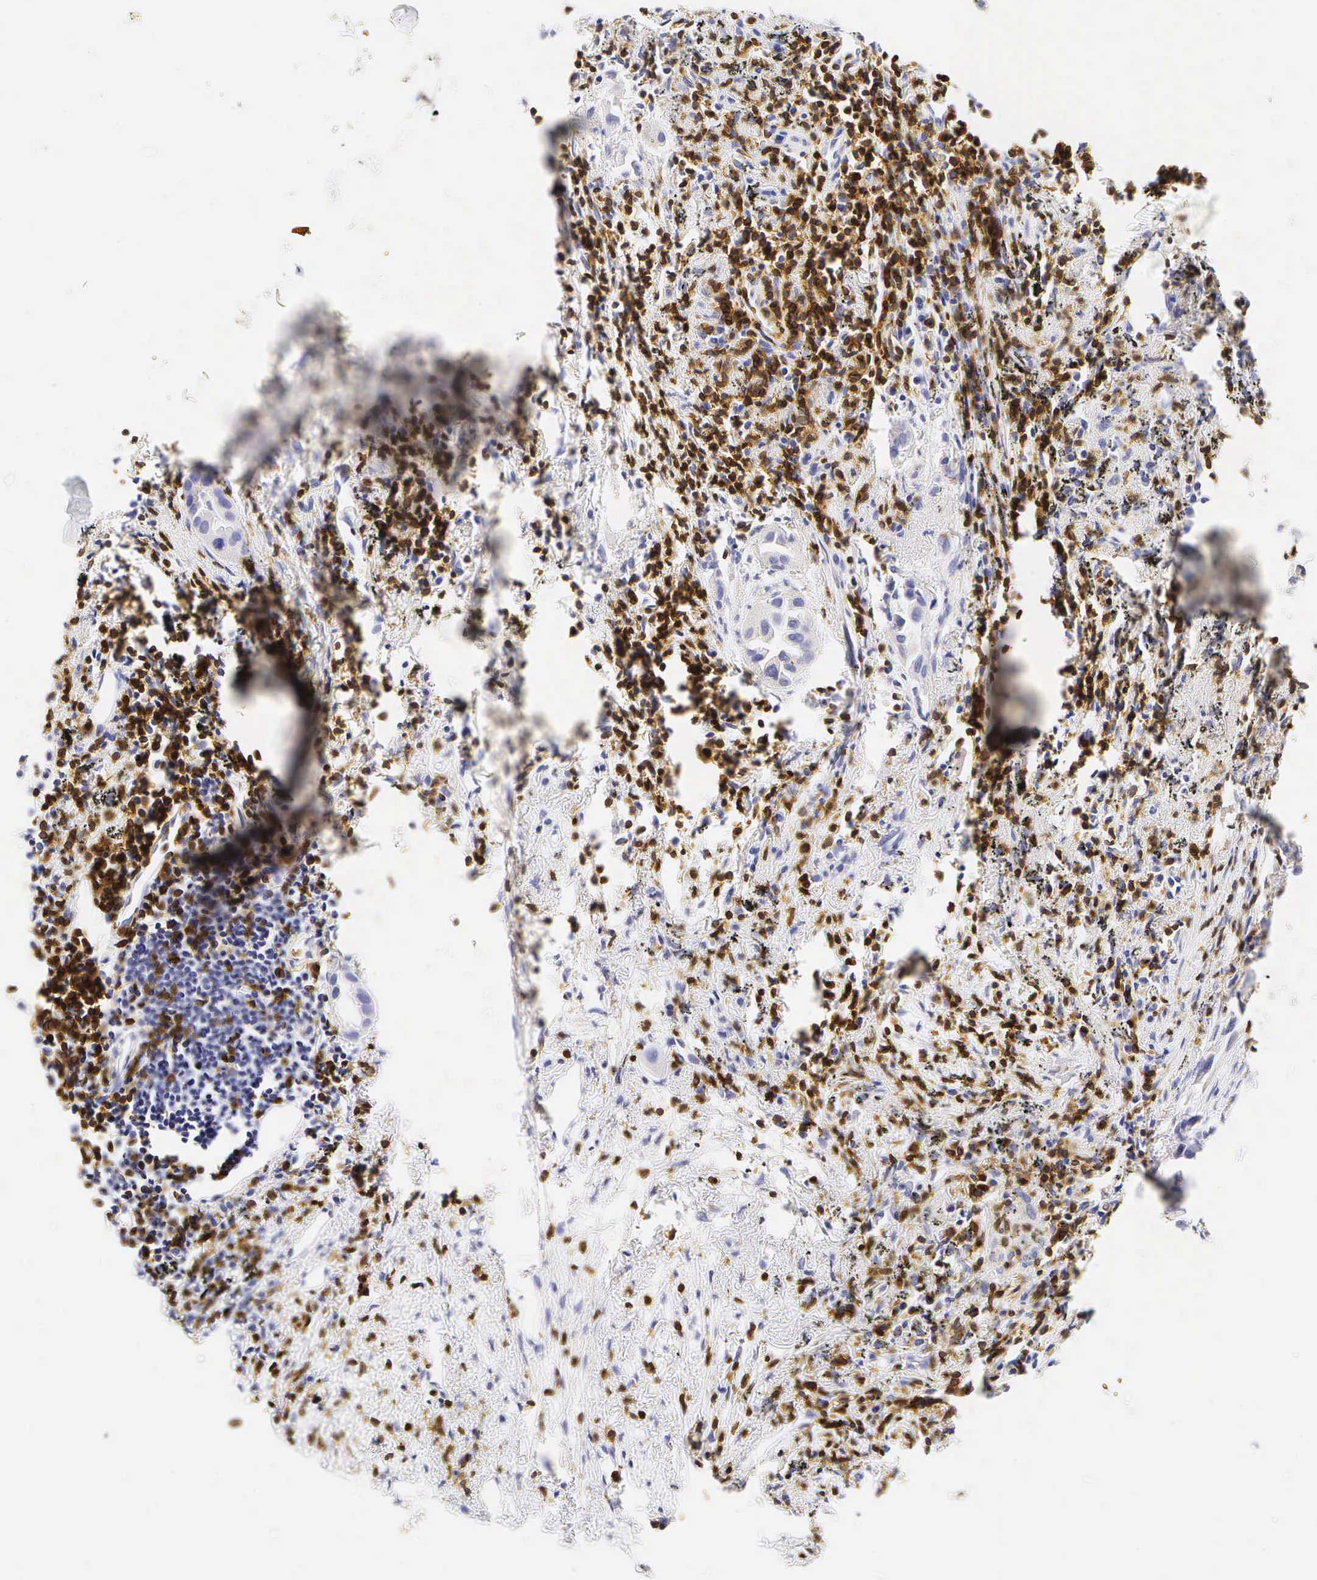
{"staining": {"intensity": "negative", "quantity": "none", "location": "none"}, "tissue": "lung cancer", "cell_type": "Tumor cells", "image_type": "cancer", "snomed": [{"axis": "morphology", "description": "Adenocarcinoma, NOS"}, {"axis": "topography", "description": "Lung"}], "caption": "Tumor cells are negative for protein expression in human lung cancer (adenocarcinoma).", "gene": "CD3E", "patient": {"sex": "male", "age": 68}}